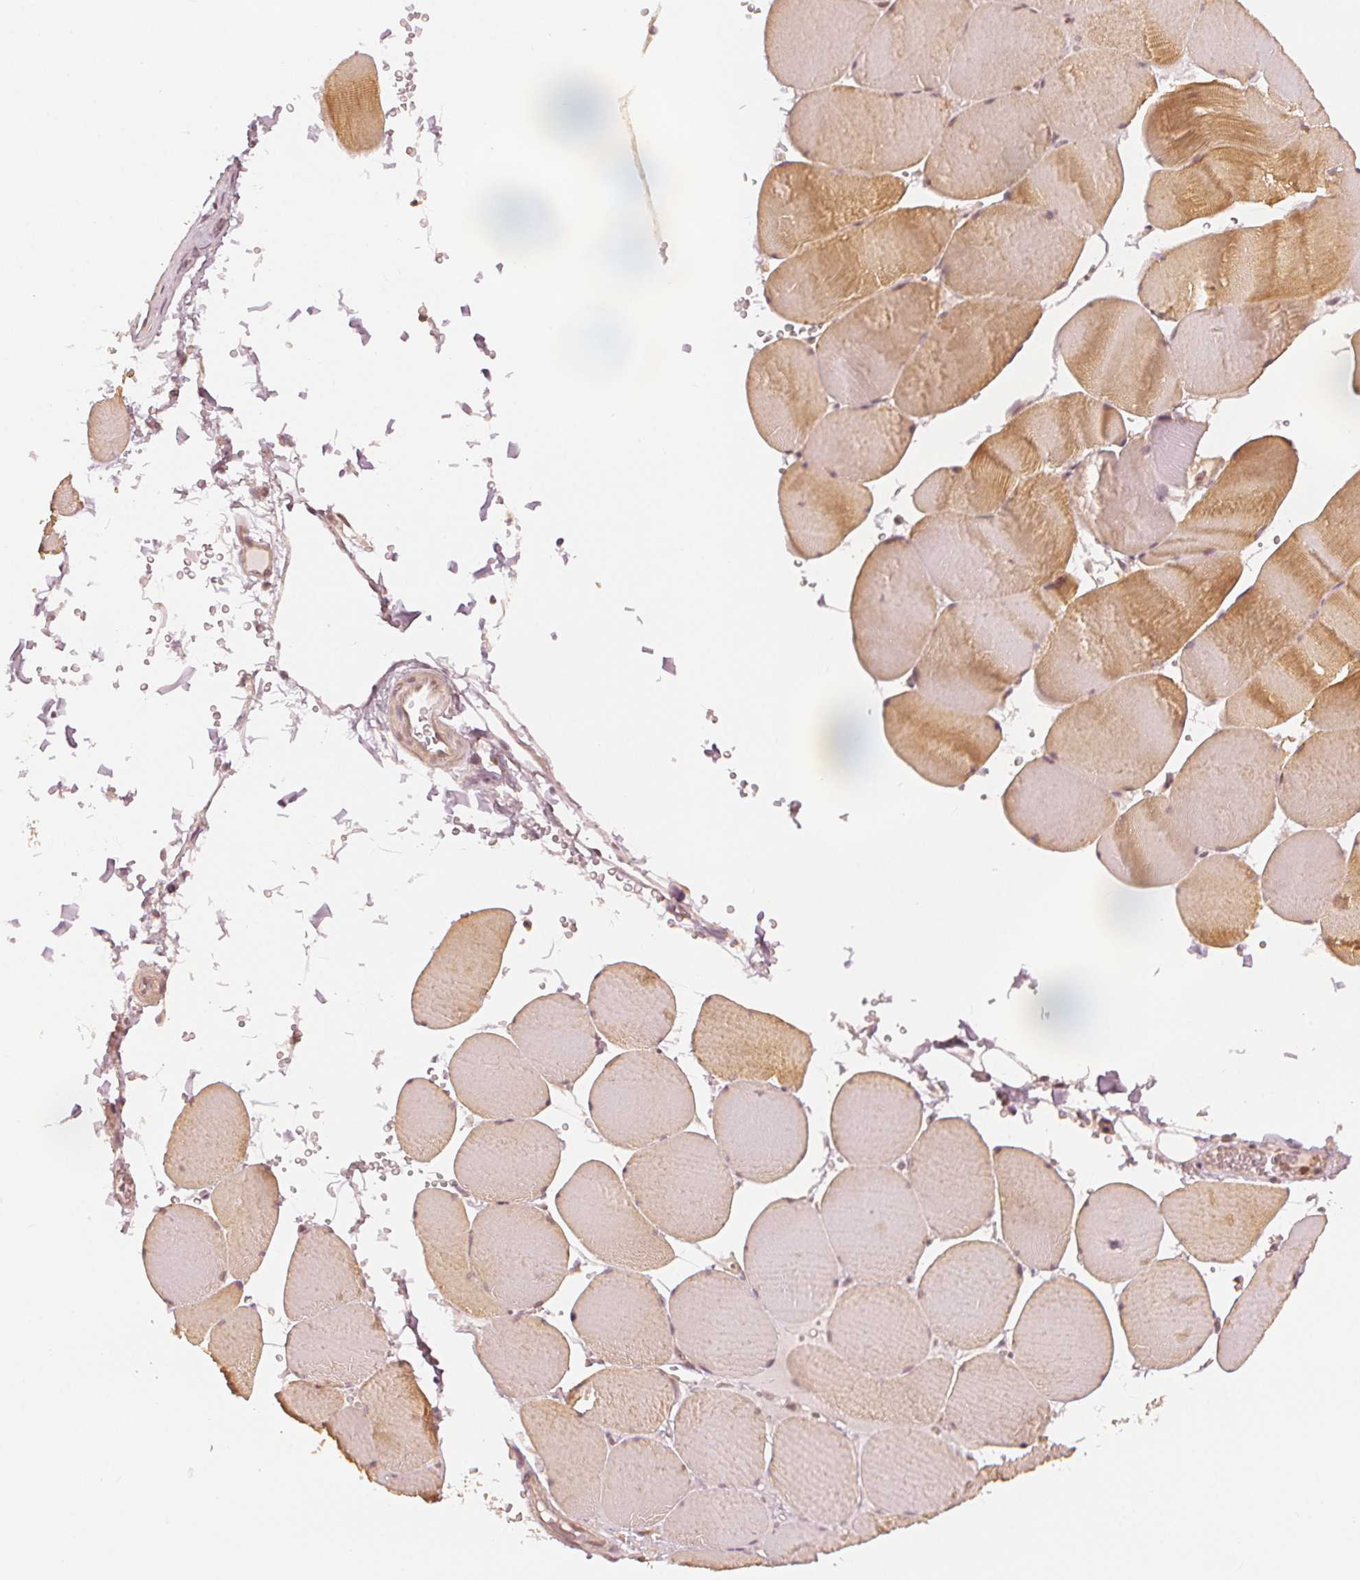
{"staining": {"intensity": "moderate", "quantity": "25%-75%", "location": "cytoplasmic/membranous"}, "tissue": "skeletal muscle", "cell_type": "Myocytes", "image_type": "normal", "snomed": [{"axis": "morphology", "description": "Normal tissue, NOS"}, {"axis": "topography", "description": "Skeletal muscle"}, {"axis": "topography", "description": "Head-Neck"}], "caption": "Unremarkable skeletal muscle reveals moderate cytoplasmic/membranous positivity in about 25%-75% of myocytes.", "gene": "SLC34A1", "patient": {"sex": "male", "age": 66}}